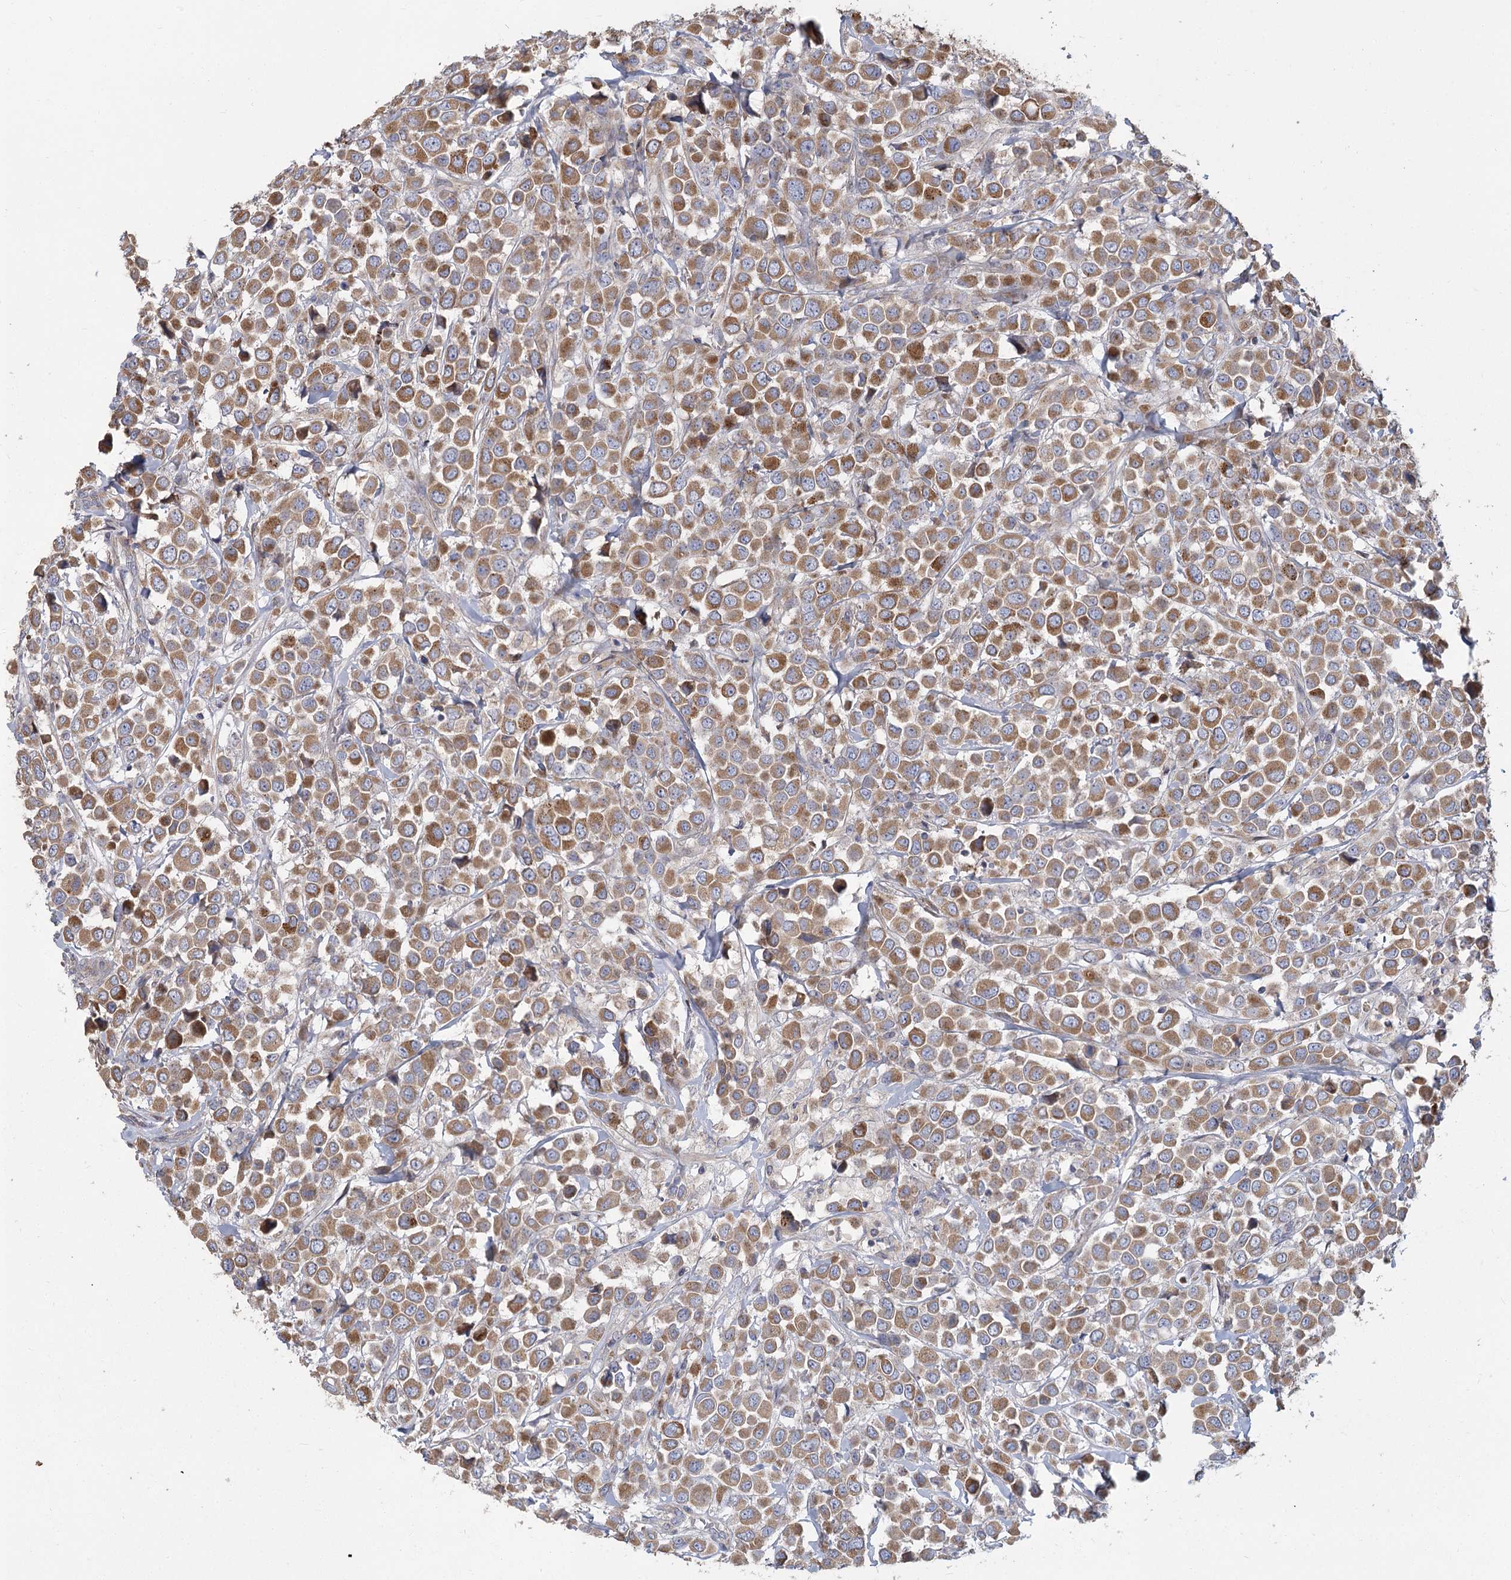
{"staining": {"intensity": "moderate", "quantity": ">75%", "location": "cytoplasmic/membranous"}, "tissue": "breast cancer", "cell_type": "Tumor cells", "image_type": "cancer", "snomed": [{"axis": "morphology", "description": "Duct carcinoma"}, {"axis": "topography", "description": "Breast"}], "caption": "About >75% of tumor cells in human breast cancer (intraductal carcinoma) exhibit moderate cytoplasmic/membranous protein expression as visualized by brown immunohistochemical staining.", "gene": "CNTLN", "patient": {"sex": "female", "age": 61}}